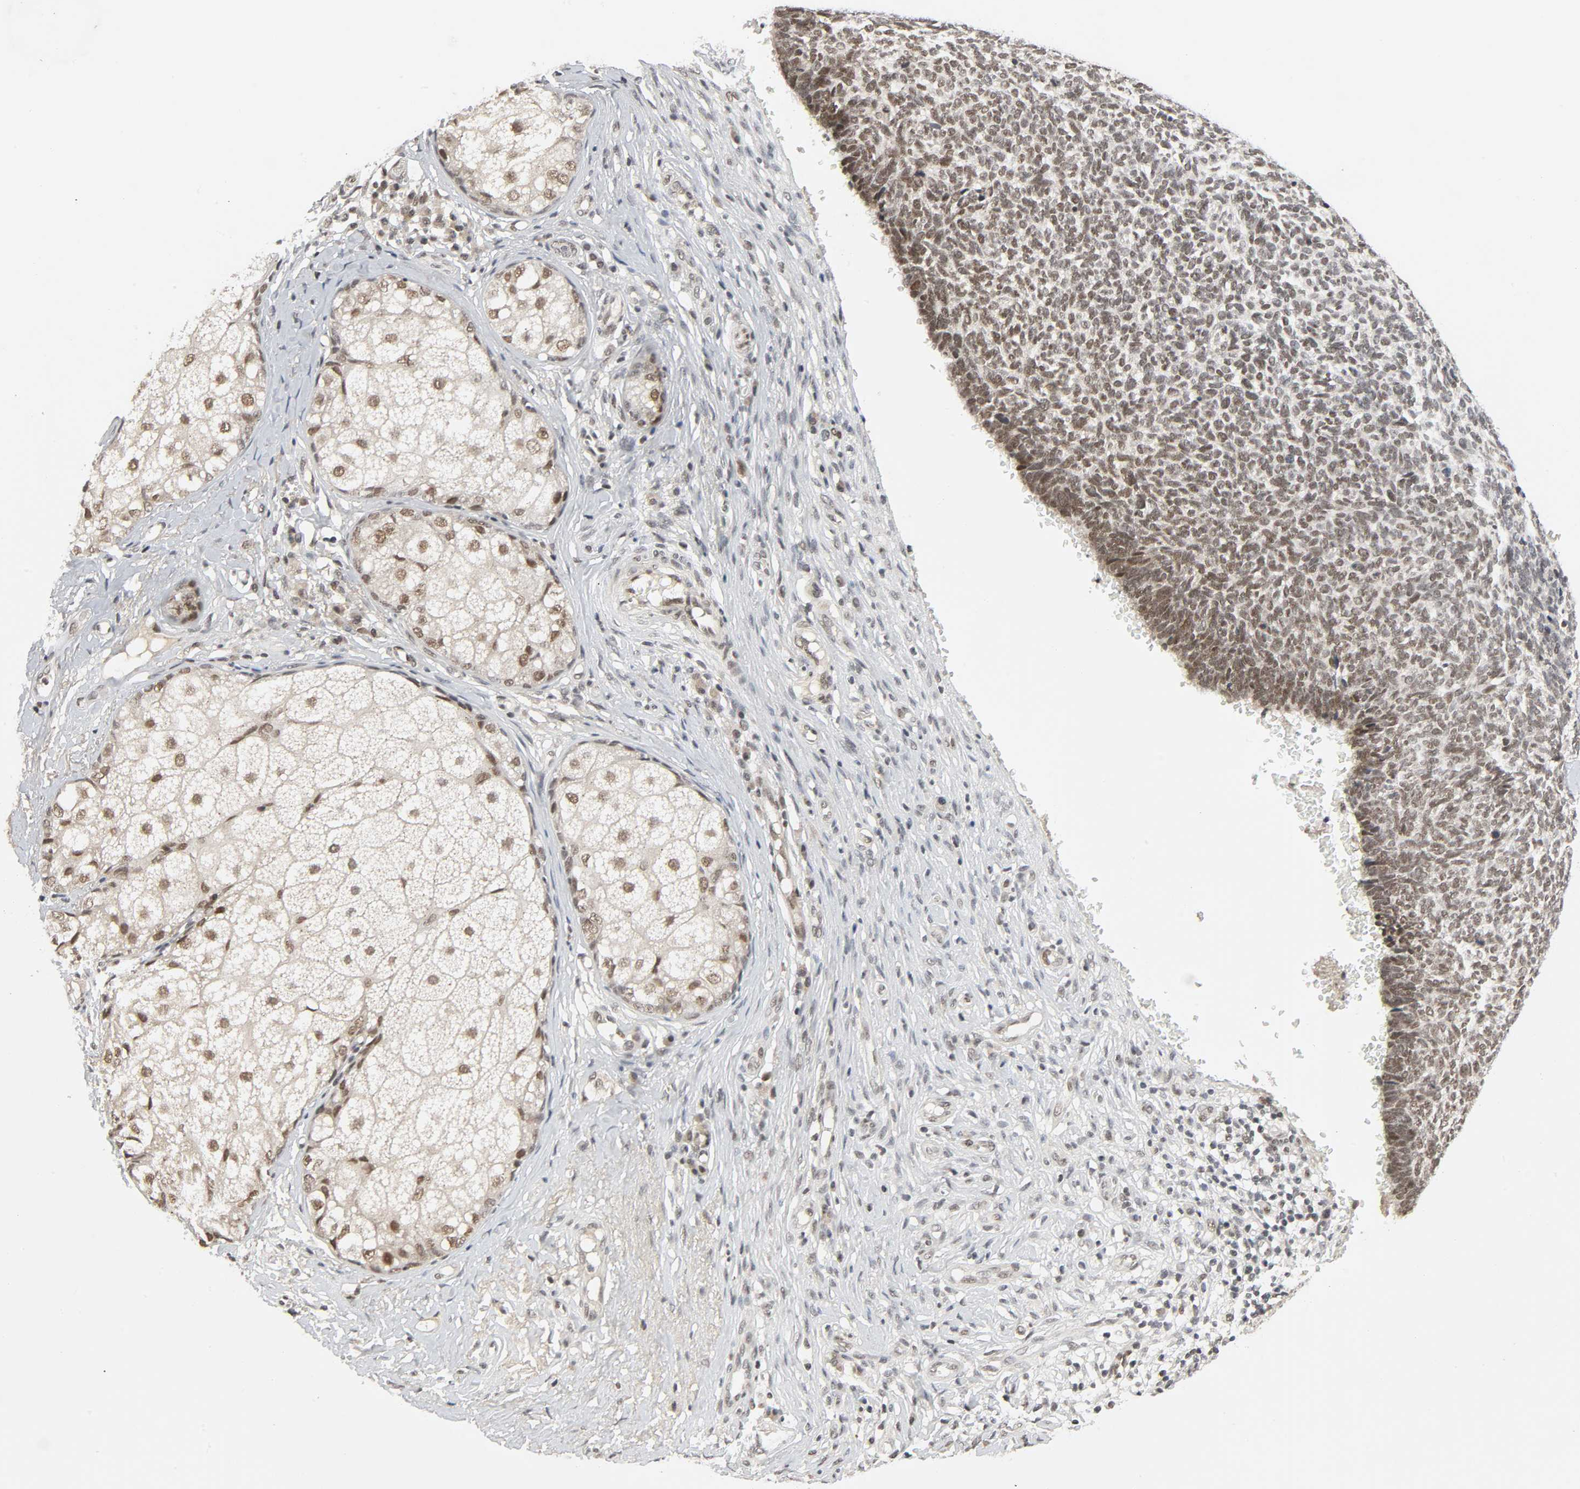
{"staining": {"intensity": "moderate", "quantity": ">75%", "location": "nuclear"}, "tissue": "skin cancer", "cell_type": "Tumor cells", "image_type": "cancer", "snomed": [{"axis": "morphology", "description": "Basal cell carcinoma"}, {"axis": "topography", "description": "Skin"}], "caption": "DAB immunohistochemical staining of human skin cancer (basal cell carcinoma) exhibits moderate nuclear protein expression in approximately >75% of tumor cells.", "gene": "SMARCD1", "patient": {"sex": "male", "age": 87}}